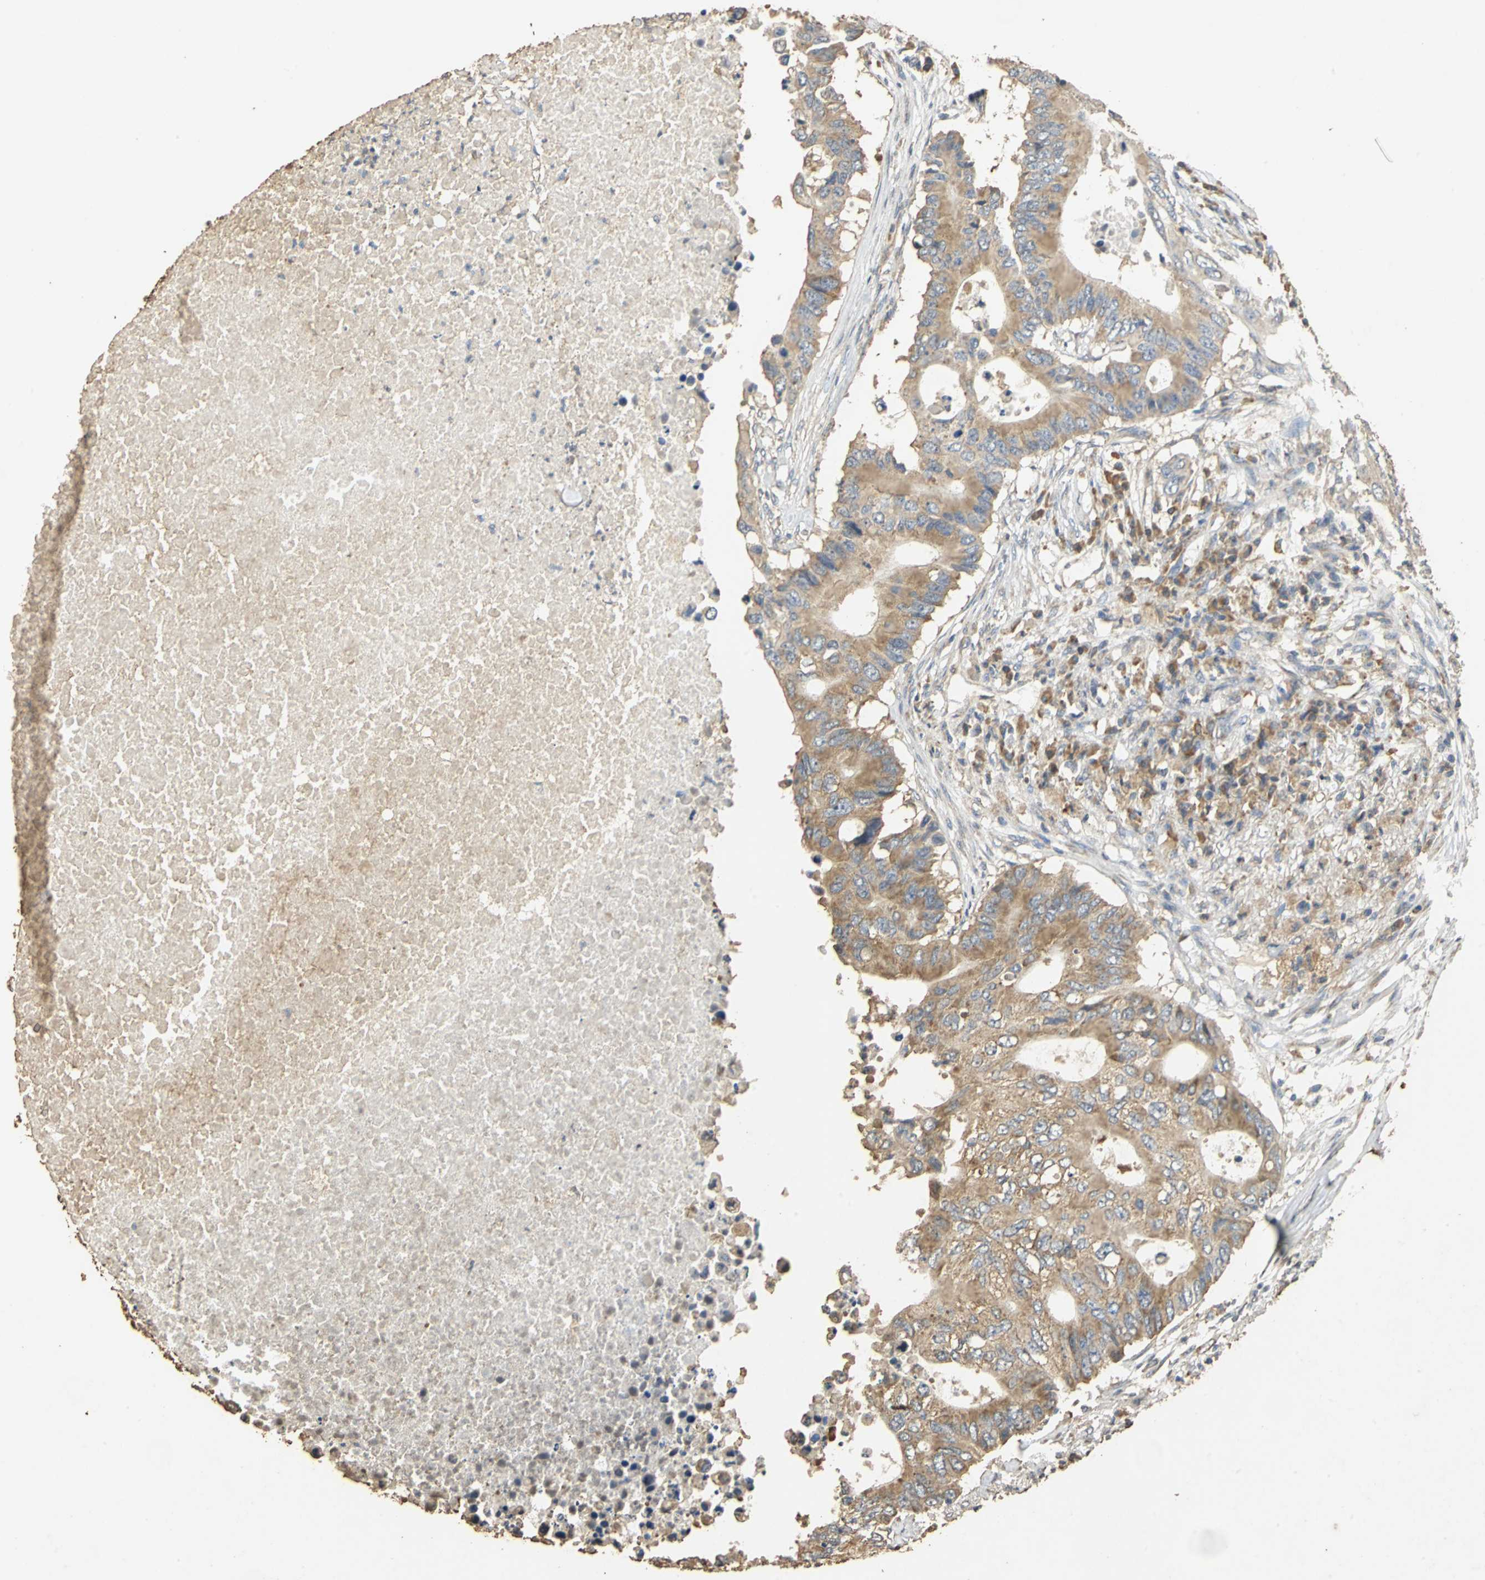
{"staining": {"intensity": "moderate", "quantity": ">75%", "location": "cytoplasmic/membranous"}, "tissue": "colorectal cancer", "cell_type": "Tumor cells", "image_type": "cancer", "snomed": [{"axis": "morphology", "description": "Adenocarcinoma, NOS"}, {"axis": "topography", "description": "Colon"}], "caption": "Tumor cells display moderate cytoplasmic/membranous expression in approximately >75% of cells in adenocarcinoma (colorectal).", "gene": "ACSL4", "patient": {"sex": "male", "age": 71}}